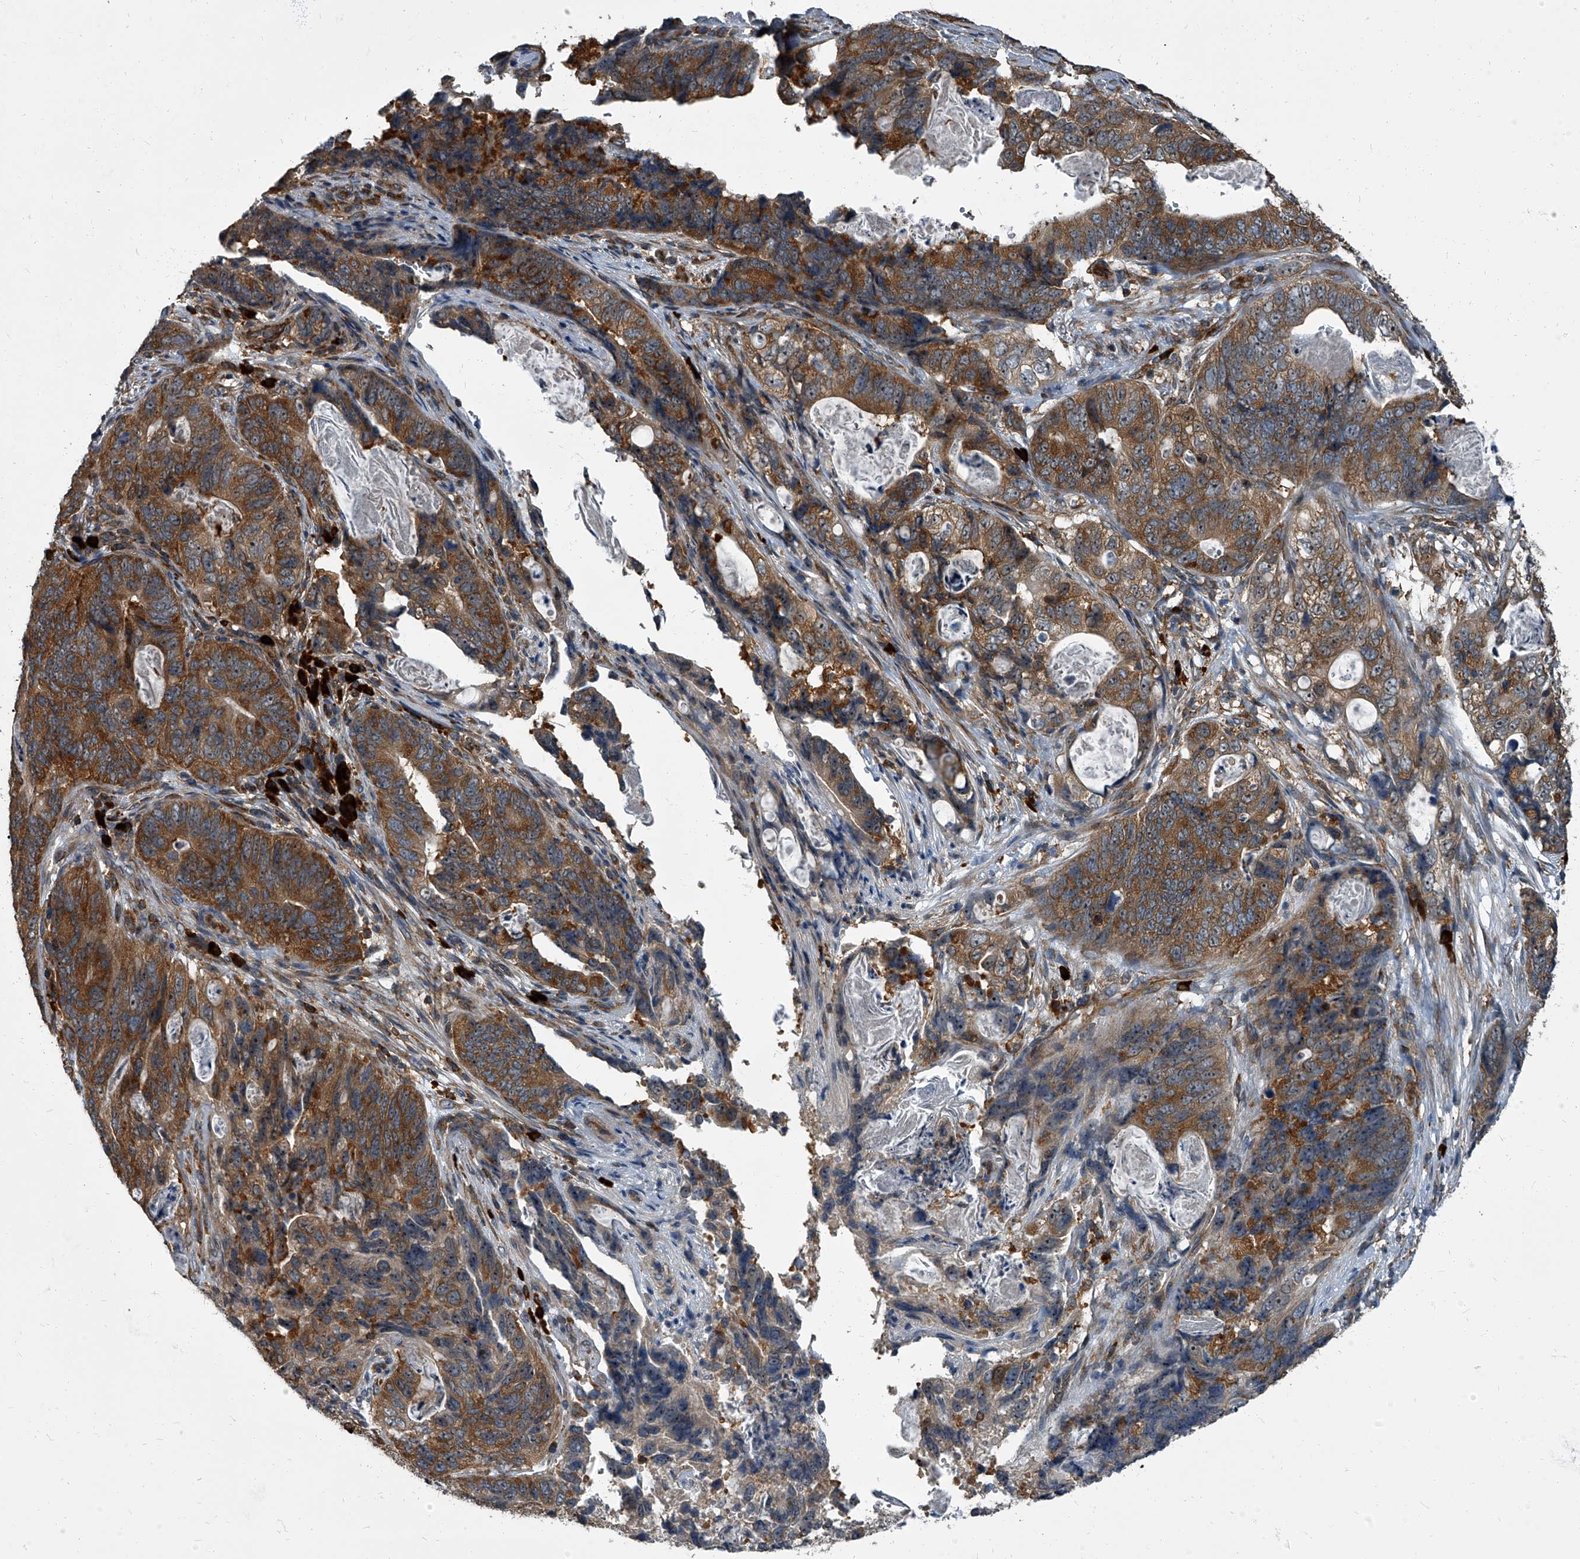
{"staining": {"intensity": "moderate", "quantity": ">75%", "location": "cytoplasmic/membranous"}, "tissue": "stomach cancer", "cell_type": "Tumor cells", "image_type": "cancer", "snomed": [{"axis": "morphology", "description": "Normal tissue, NOS"}, {"axis": "morphology", "description": "Adenocarcinoma, NOS"}, {"axis": "topography", "description": "Stomach"}], "caption": "This is a micrograph of immunohistochemistry staining of stomach cancer, which shows moderate positivity in the cytoplasmic/membranous of tumor cells.", "gene": "CDV3", "patient": {"sex": "female", "age": 89}}